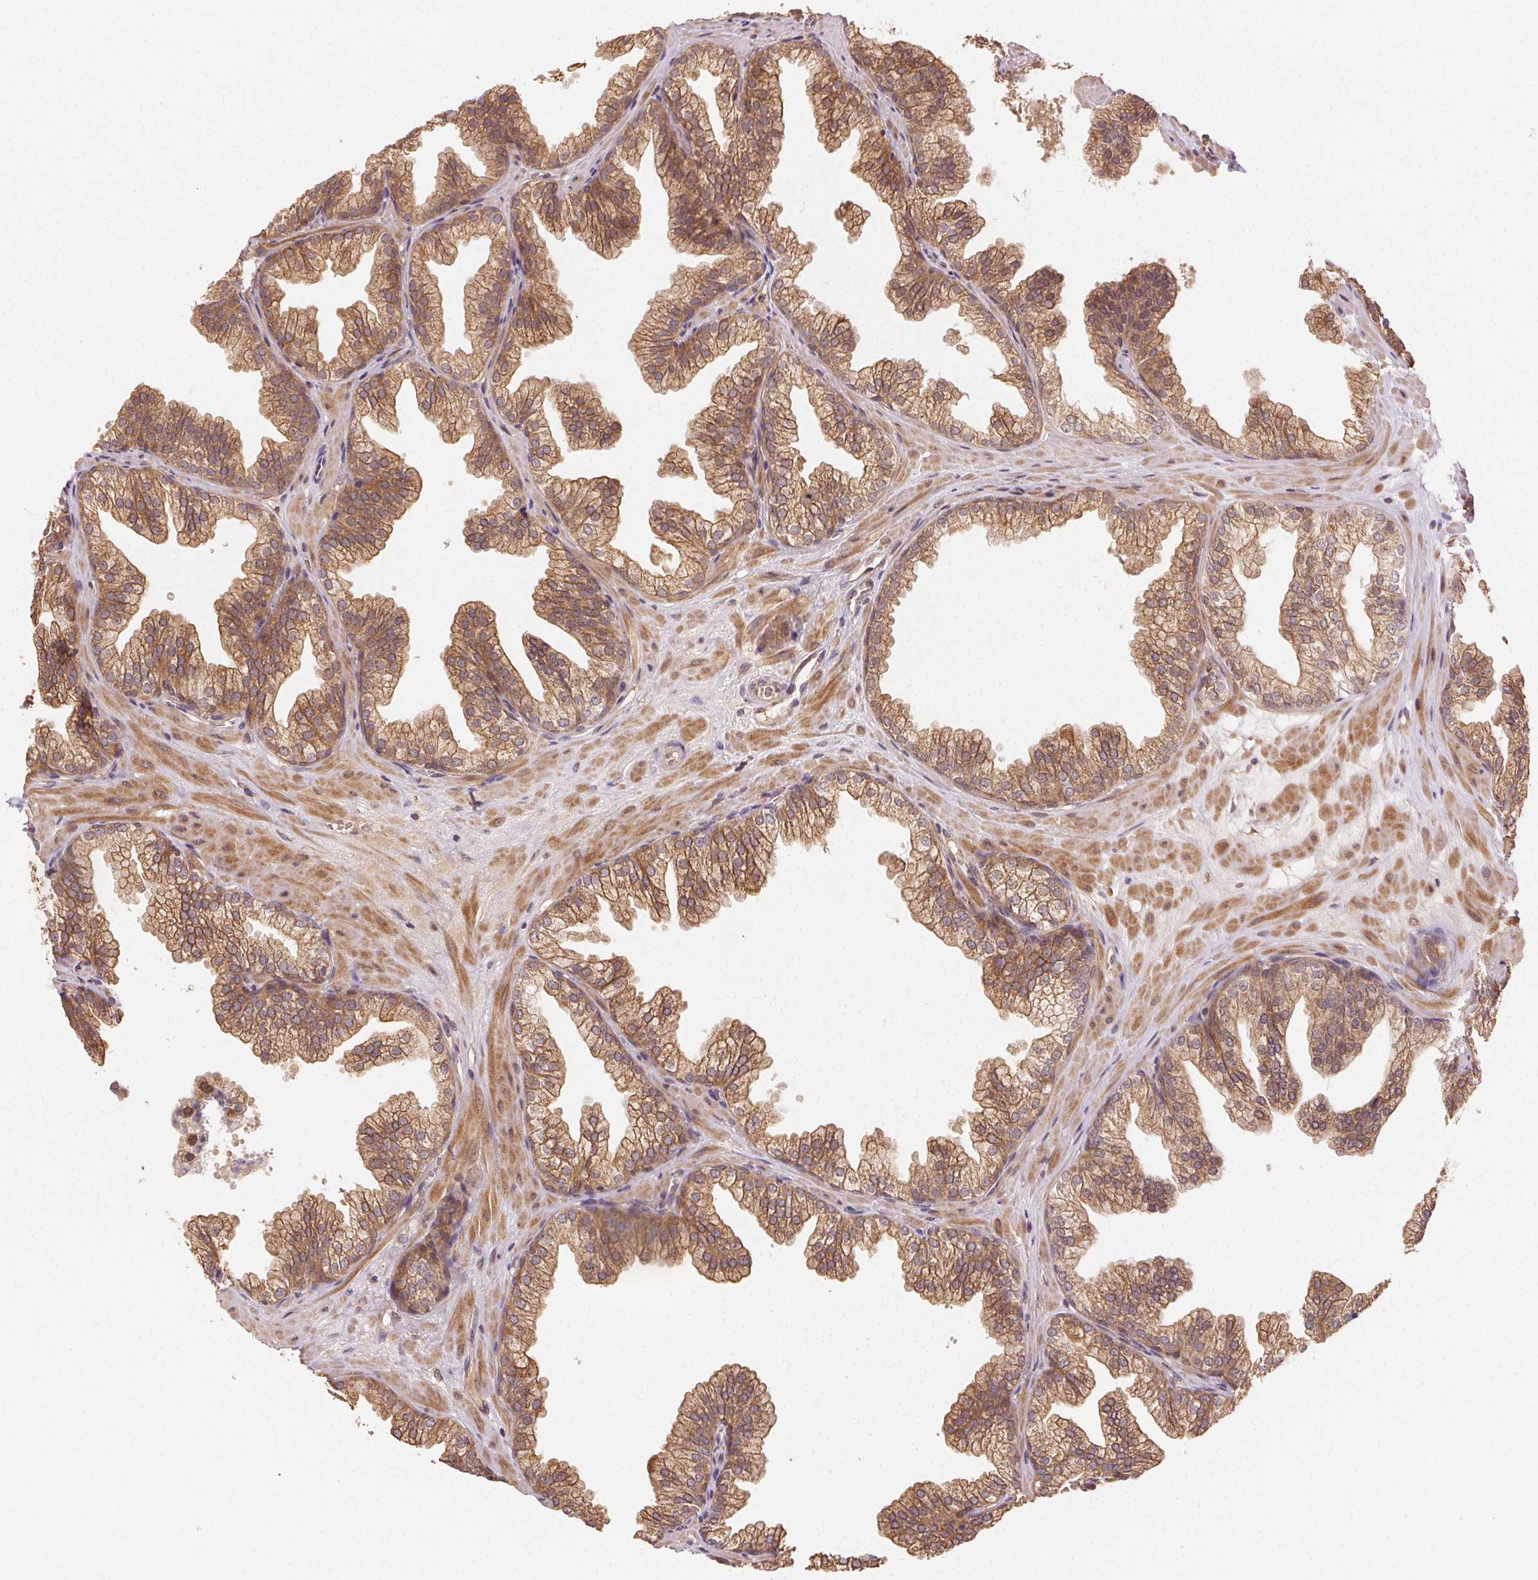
{"staining": {"intensity": "moderate", "quantity": ">75%", "location": "cytoplasmic/membranous"}, "tissue": "prostate", "cell_type": "Glandular cells", "image_type": "normal", "snomed": [{"axis": "morphology", "description": "Normal tissue, NOS"}, {"axis": "topography", "description": "Prostate"}], "caption": "DAB (3,3'-diaminobenzidine) immunohistochemical staining of benign prostate reveals moderate cytoplasmic/membranous protein positivity in about >75% of glandular cells.", "gene": "KLHL15", "patient": {"sex": "male", "age": 37}}